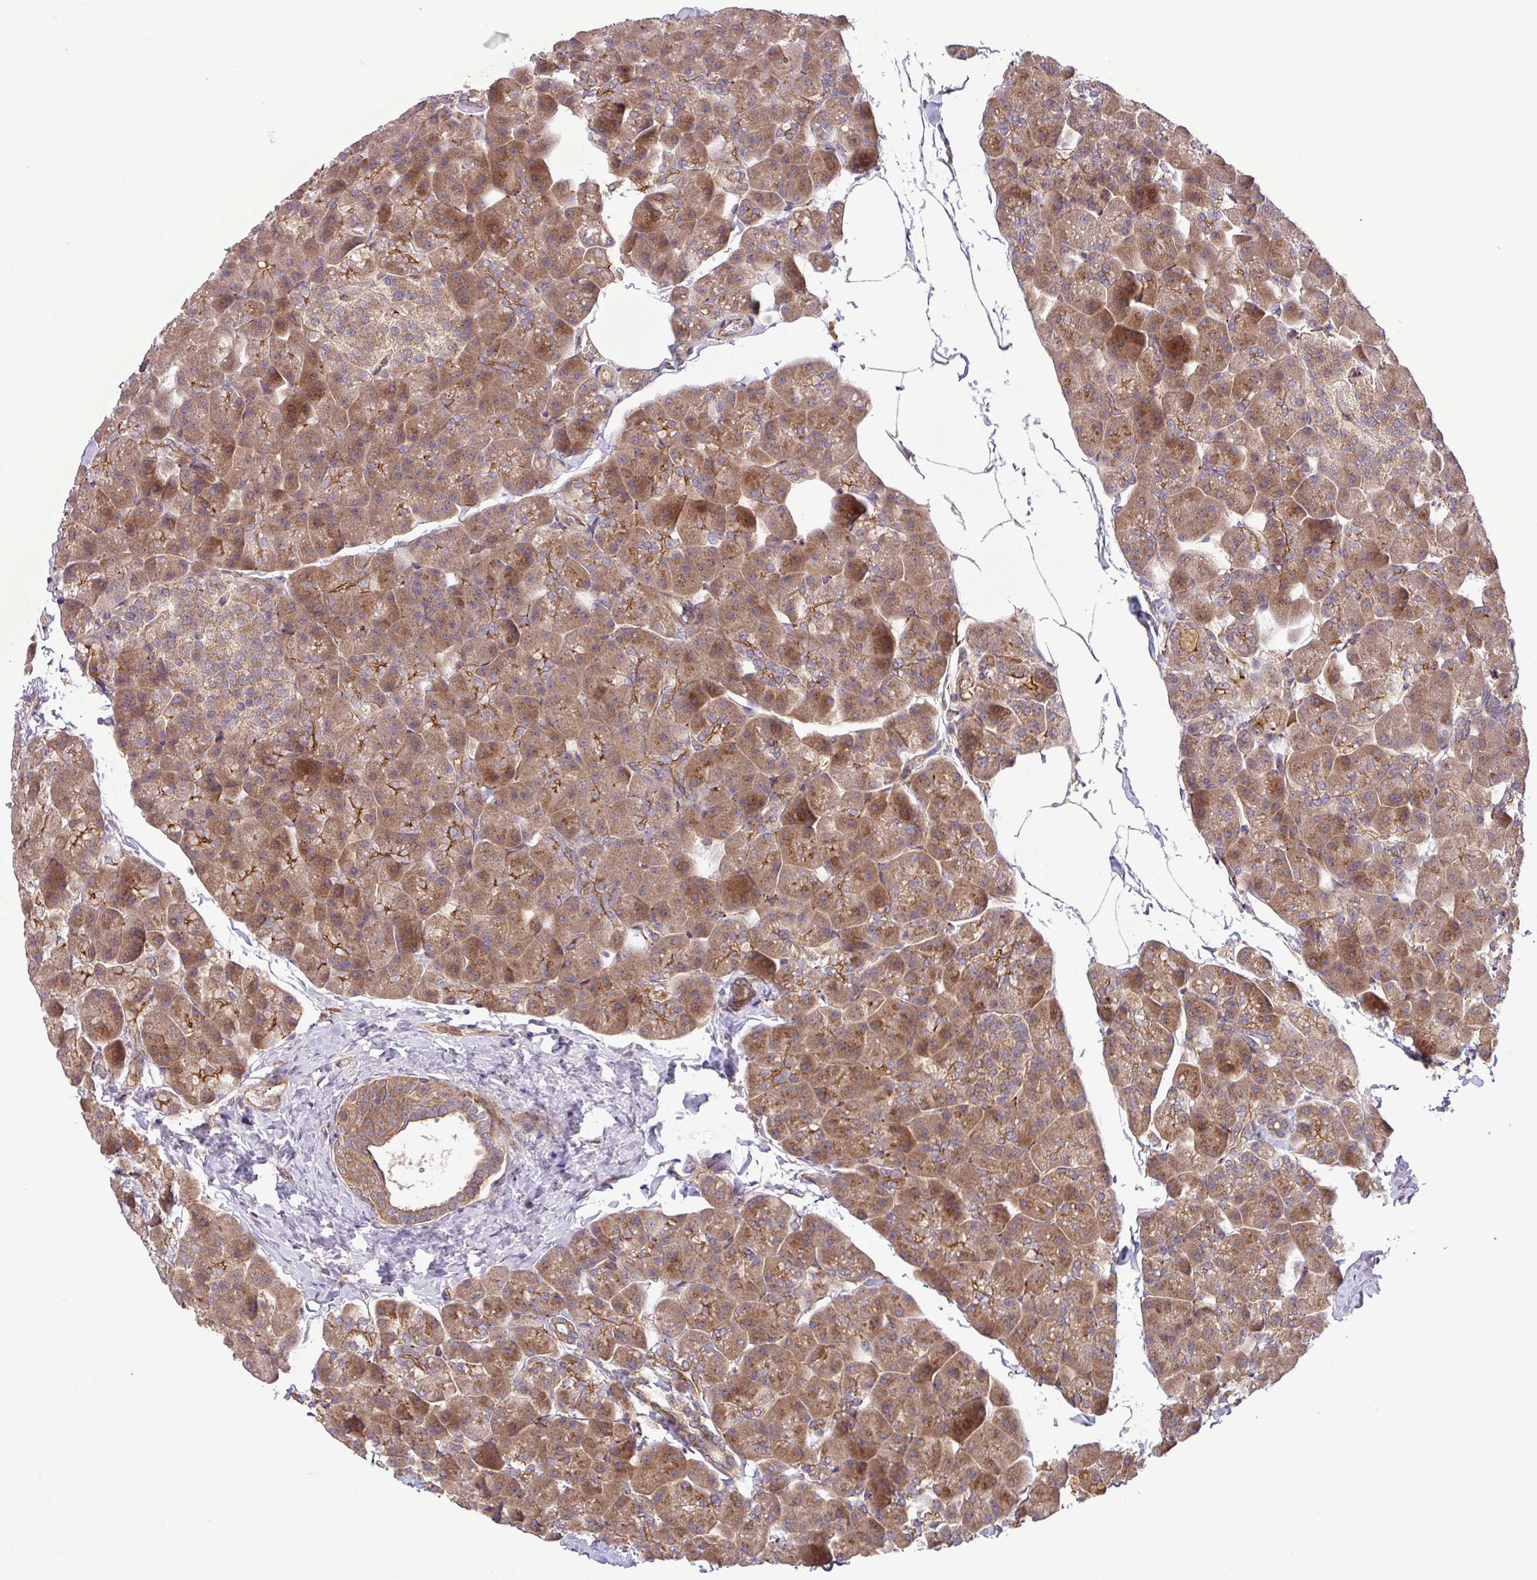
{"staining": {"intensity": "strong", "quantity": ">75%", "location": "cytoplasmic/membranous"}, "tissue": "pancreas", "cell_type": "Exocrine glandular cells", "image_type": "normal", "snomed": [{"axis": "morphology", "description": "Normal tissue, NOS"}, {"axis": "topography", "description": "Pancreas"}], "caption": "Pancreas stained with immunohistochemistry (IHC) reveals strong cytoplasmic/membranous staining in approximately >75% of exocrine glandular cells.", "gene": "ART1", "patient": {"sex": "male", "age": 35}}